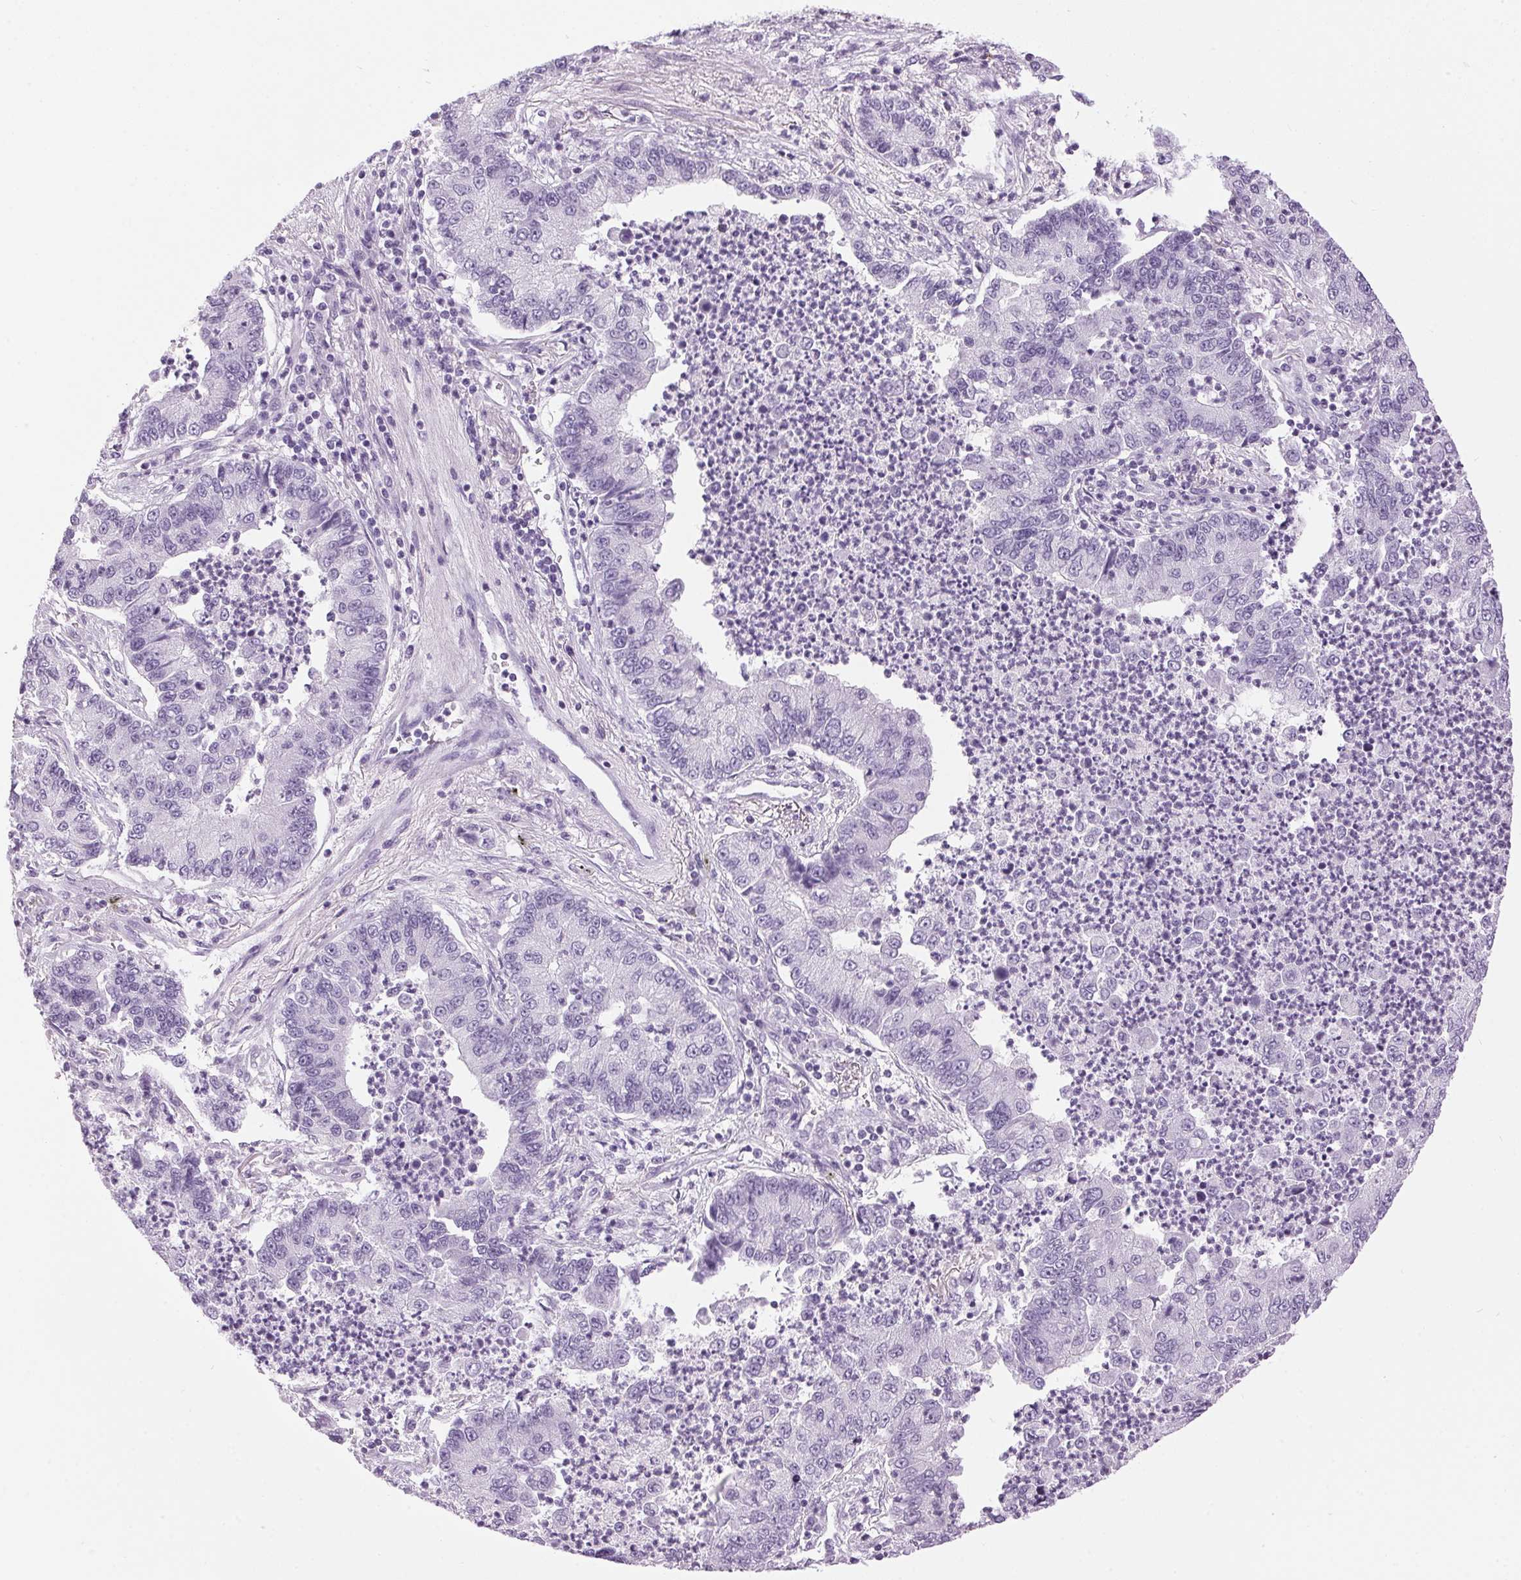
{"staining": {"intensity": "negative", "quantity": "none", "location": "none"}, "tissue": "lung cancer", "cell_type": "Tumor cells", "image_type": "cancer", "snomed": [{"axis": "morphology", "description": "Adenocarcinoma, NOS"}, {"axis": "topography", "description": "Lung"}], "caption": "Tumor cells are negative for brown protein staining in adenocarcinoma (lung).", "gene": "SP7", "patient": {"sex": "female", "age": 57}}